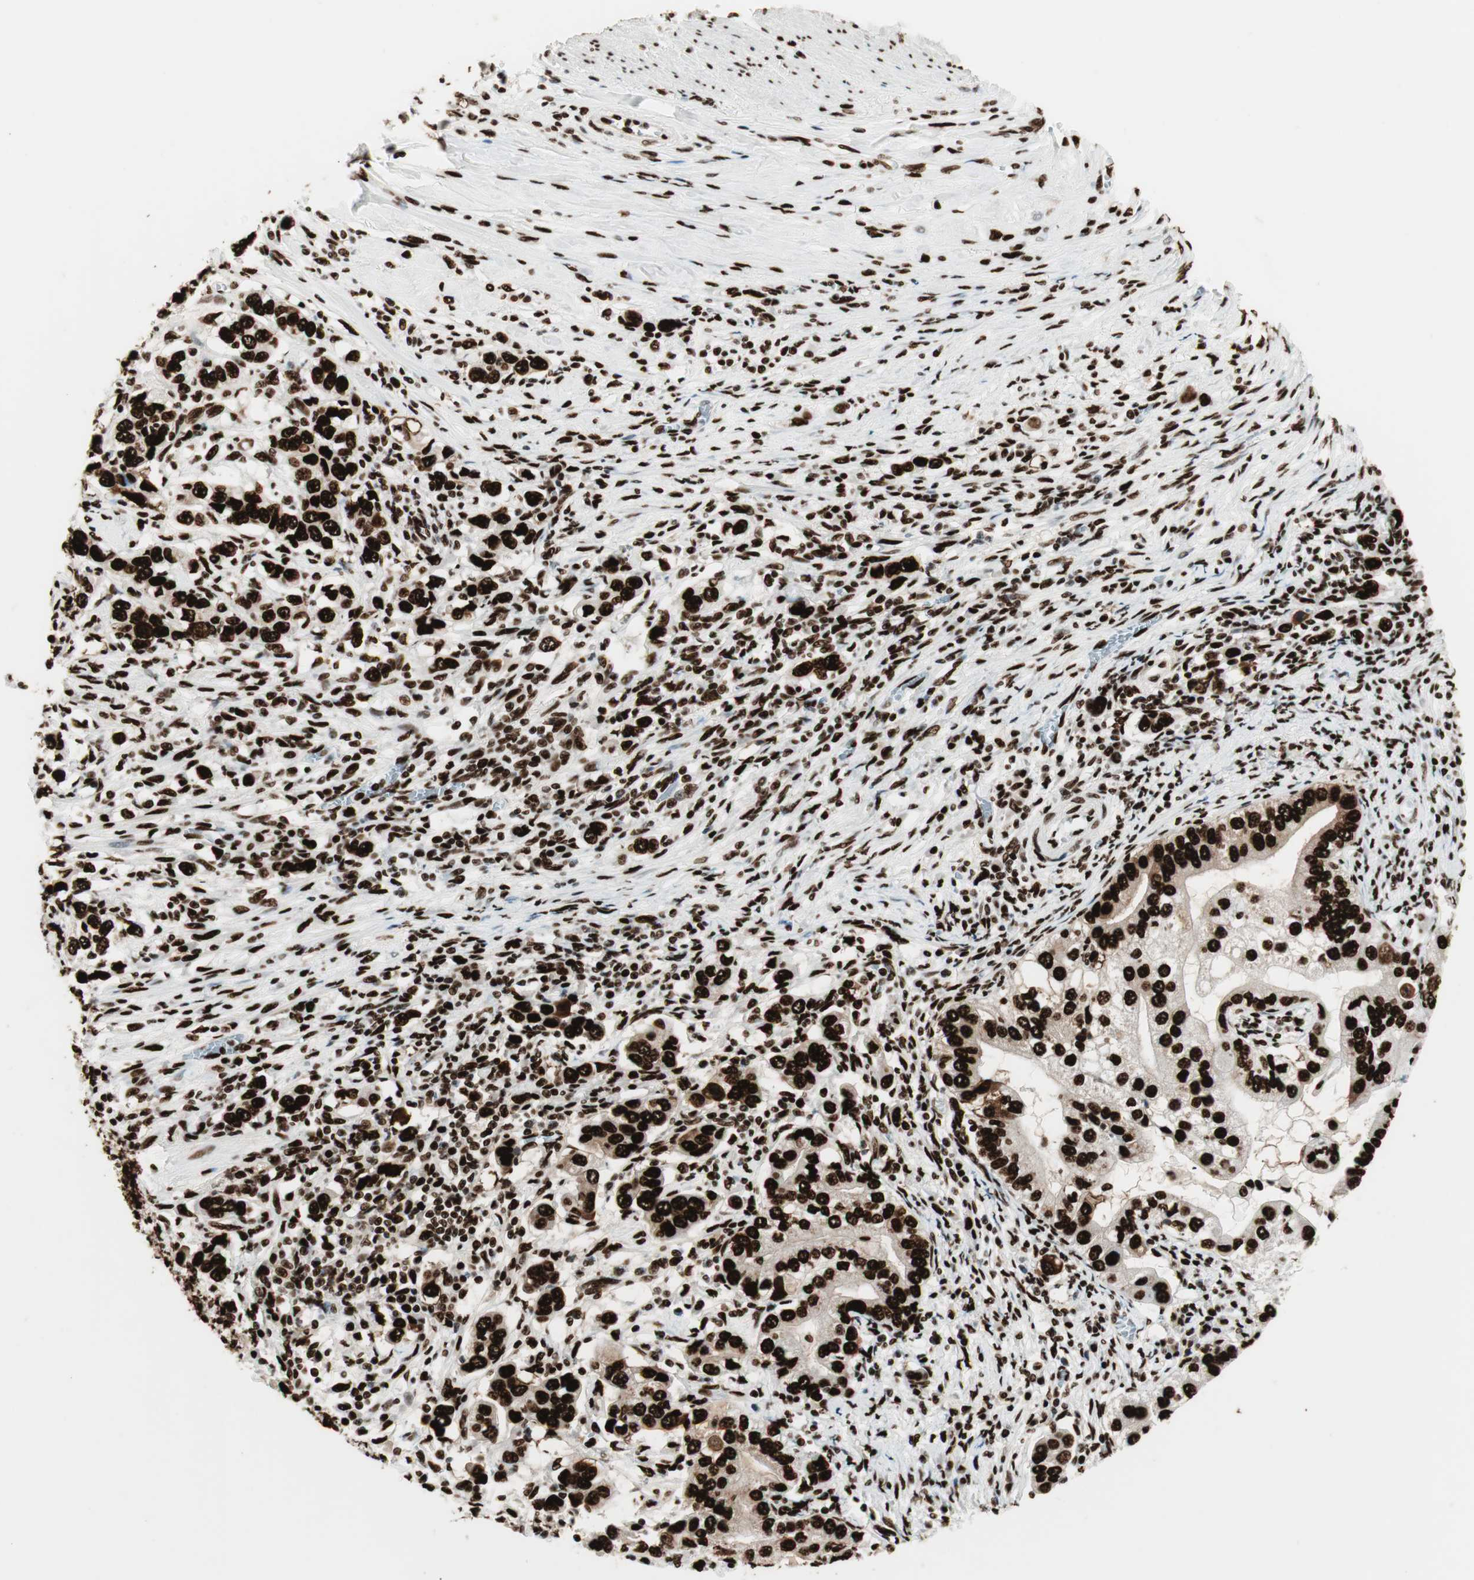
{"staining": {"intensity": "strong", "quantity": ">75%", "location": "nuclear"}, "tissue": "stomach cancer", "cell_type": "Tumor cells", "image_type": "cancer", "snomed": [{"axis": "morphology", "description": "Adenocarcinoma, NOS"}, {"axis": "topography", "description": "Stomach, lower"}], "caption": "Immunohistochemical staining of human adenocarcinoma (stomach) displays high levels of strong nuclear protein staining in about >75% of tumor cells.", "gene": "PSME3", "patient": {"sex": "female", "age": 72}}